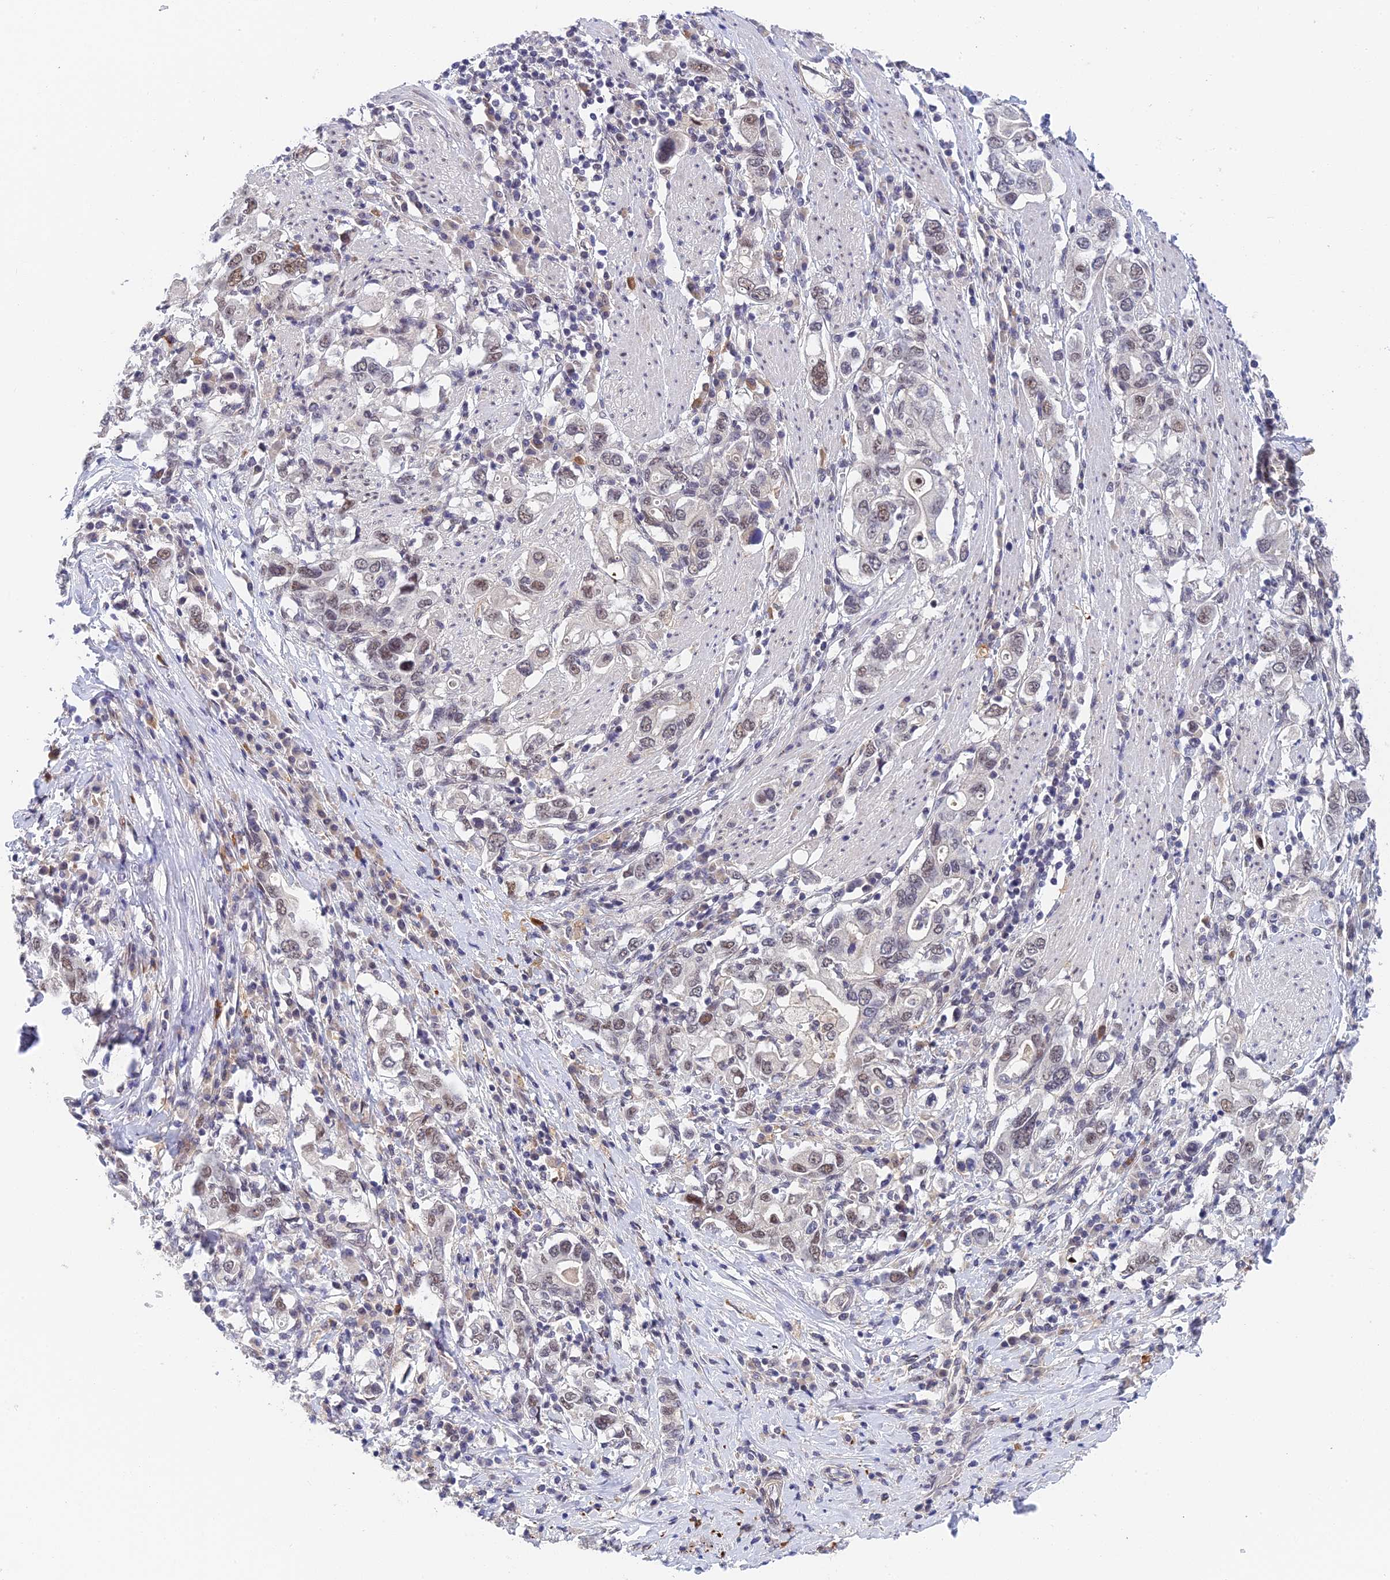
{"staining": {"intensity": "weak", "quantity": "25%-75%", "location": "nuclear"}, "tissue": "stomach cancer", "cell_type": "Tumor cells", "image_type": "cancer", "snomed": [{"axis": "morphology", "description": "Adenocarcinoma, NOS"}, {"axis": "topography", "description": "Stomach, upper"}, {"axis": "topography", "description": "Stomach"}], "caption": "High-power microscopy captured an IHC histopathology image of stomach cancer (adenocarcinoma), revealing weak nuclear positivity in approximately 25%-75% of tumor cells.", "gene": "NSMCE1", "patient": {"sex": "male", "age": 62}}